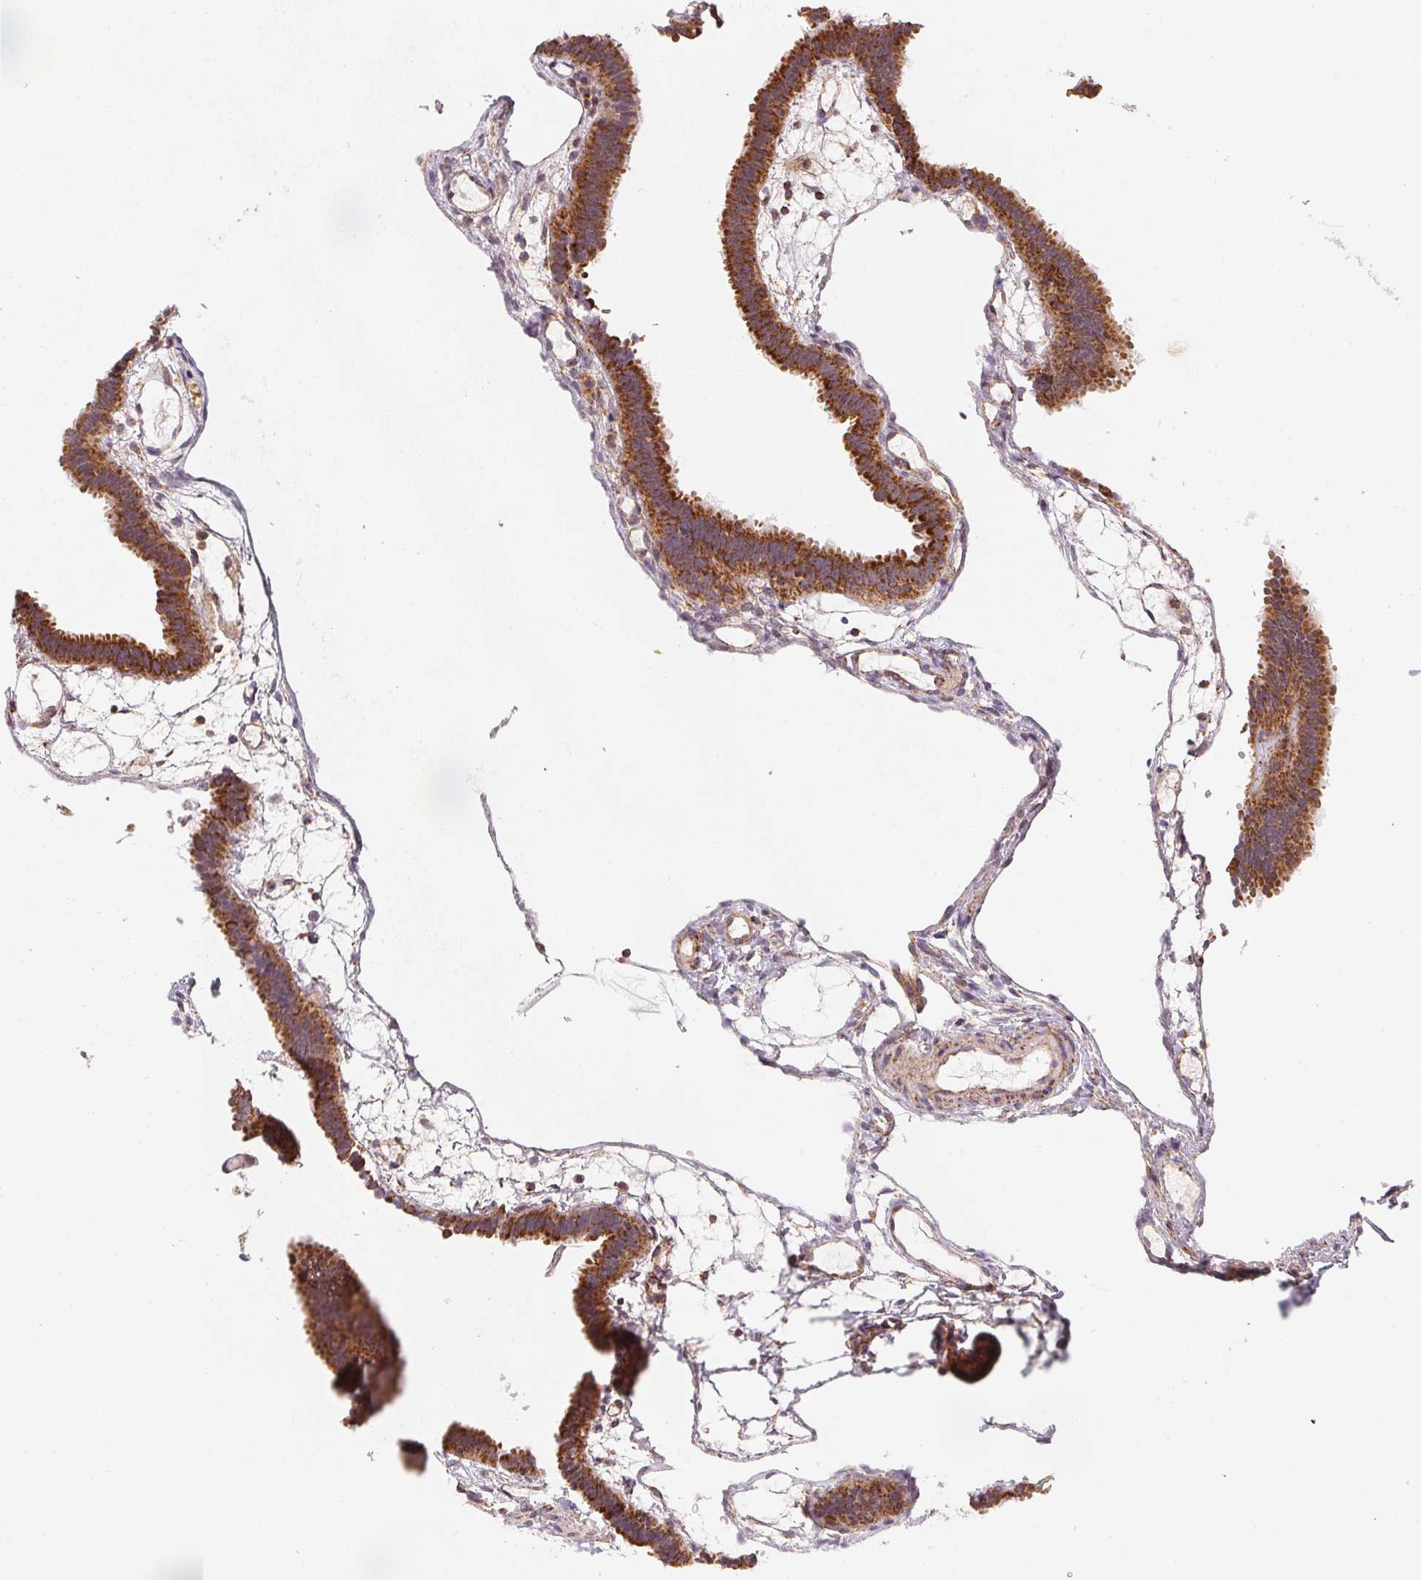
{"staining": {"intensity": "strong", "quantity": ">75%", "location": "cytoplasmic/membranous"}, "tissue": "fallopian tube", "cell_type": "Glandular cells", "image_type": "normal", "snomed": [{"axis": "morphology", "description": "Normal tissue, NOS"}, {"axis": "topography", "description": "Fallopian tube"}], "caption": "Immunohistochemistry micrograph of benign human fallopian tube stained for a protein (brown), which exhibits high levels of strong cytoplasmic/membranous staining in about >75% of glandular cells.", "gene": "NDUFS6", "patient": {"sex": "female", "age": 37}}